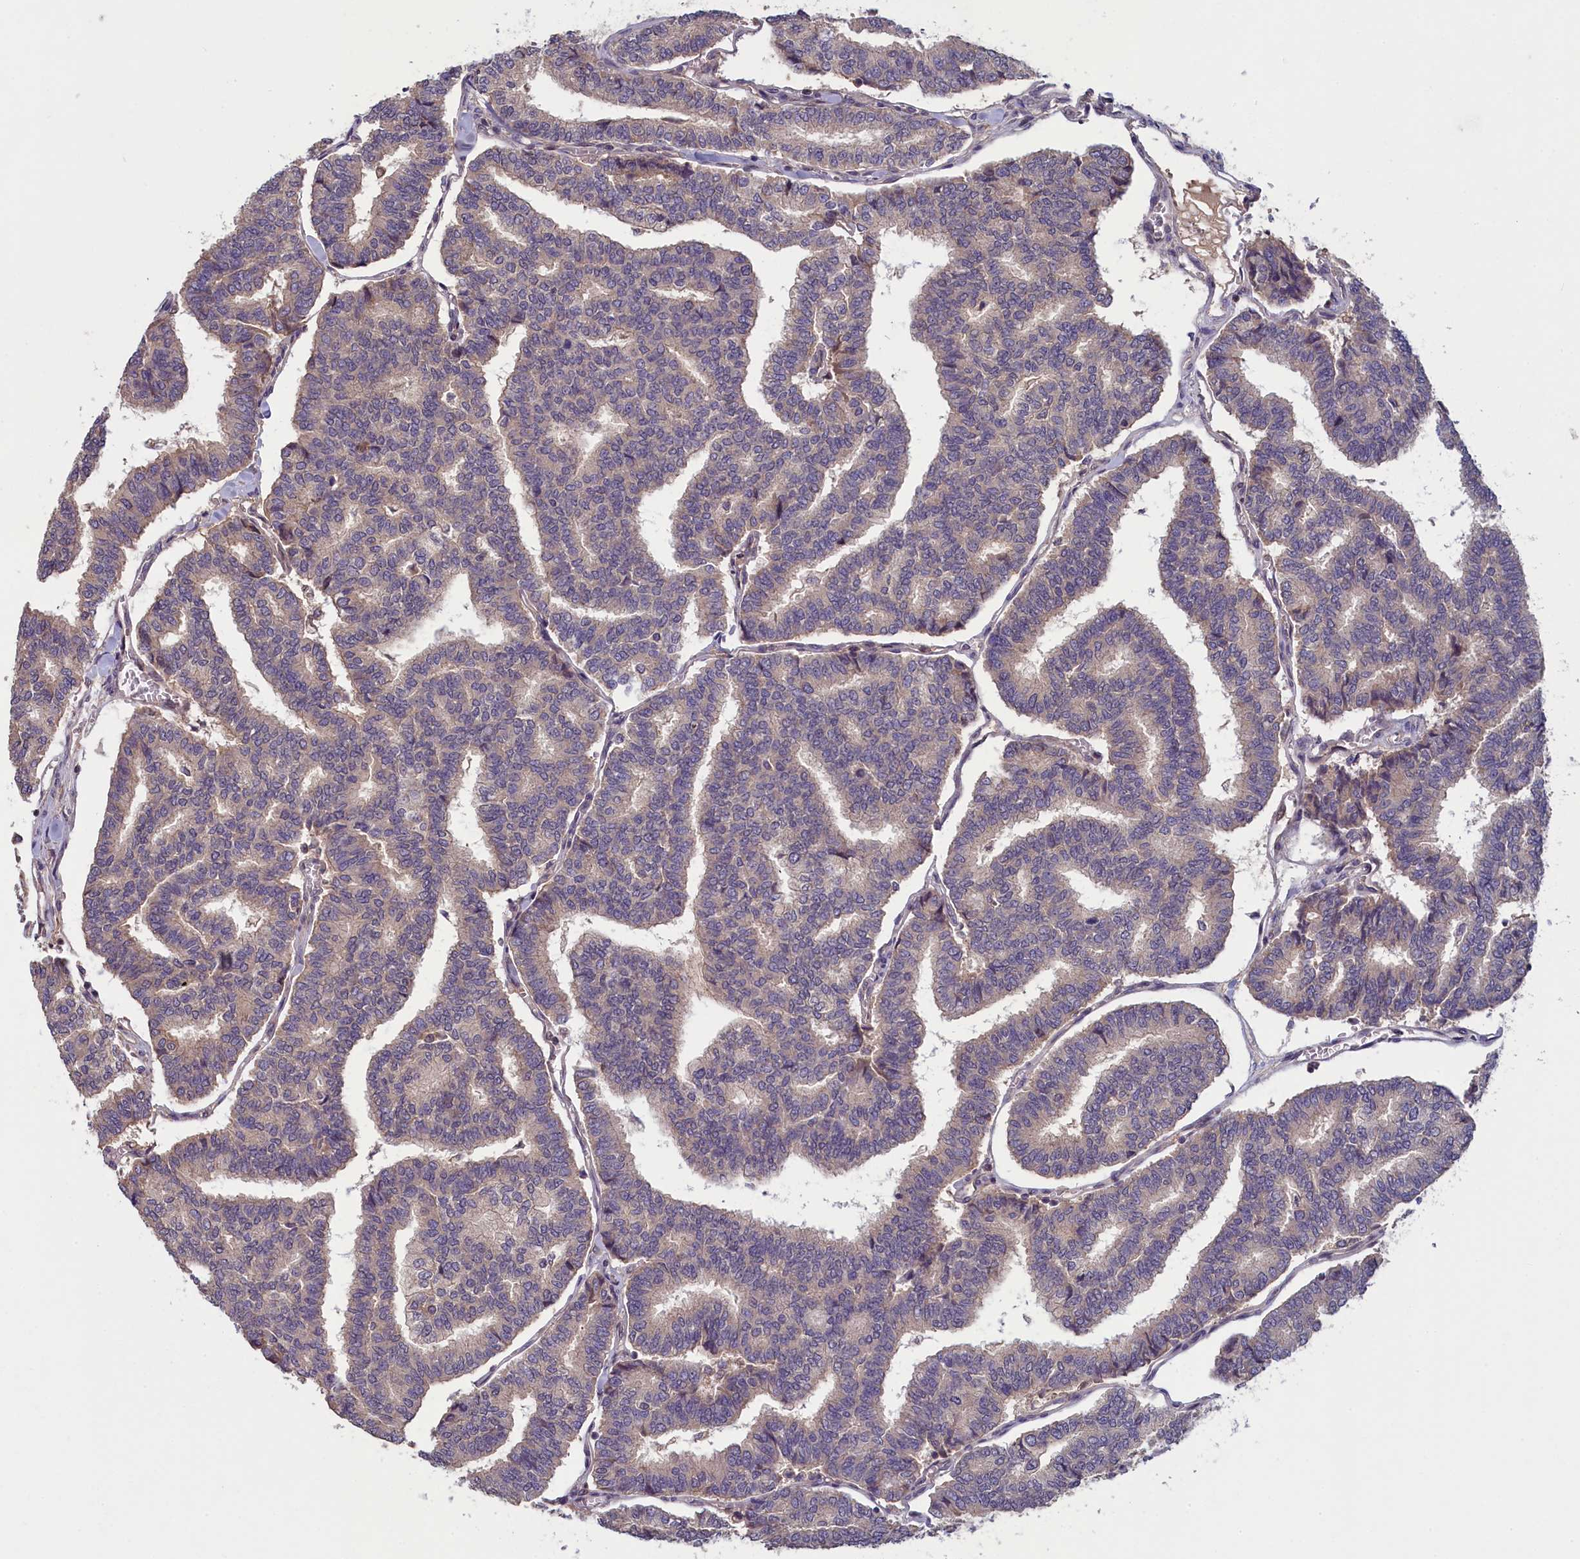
{"staining": {"intensity": "negative", "quantity": "none", "location": "none"}, "tissue": "thyroid cancer", "cell_type": "Tumor cells", "image_type": "cancer", "snomed": [{"axis": "morphology", "description": "Papillary adenocarcinoma, NOS"}, {"axis": "topography", "description": "Thyroid gland"}], "caption": "Immunohistochemistry (IHC) image of neoplastic tissue: human thyroid cancer stained with DAB (3,3'-diaminobenzidine) displays no significant protein positivity in tumor cells.", "gene": "NUDT6", "patient": {"sex": "female", "age": 35}}